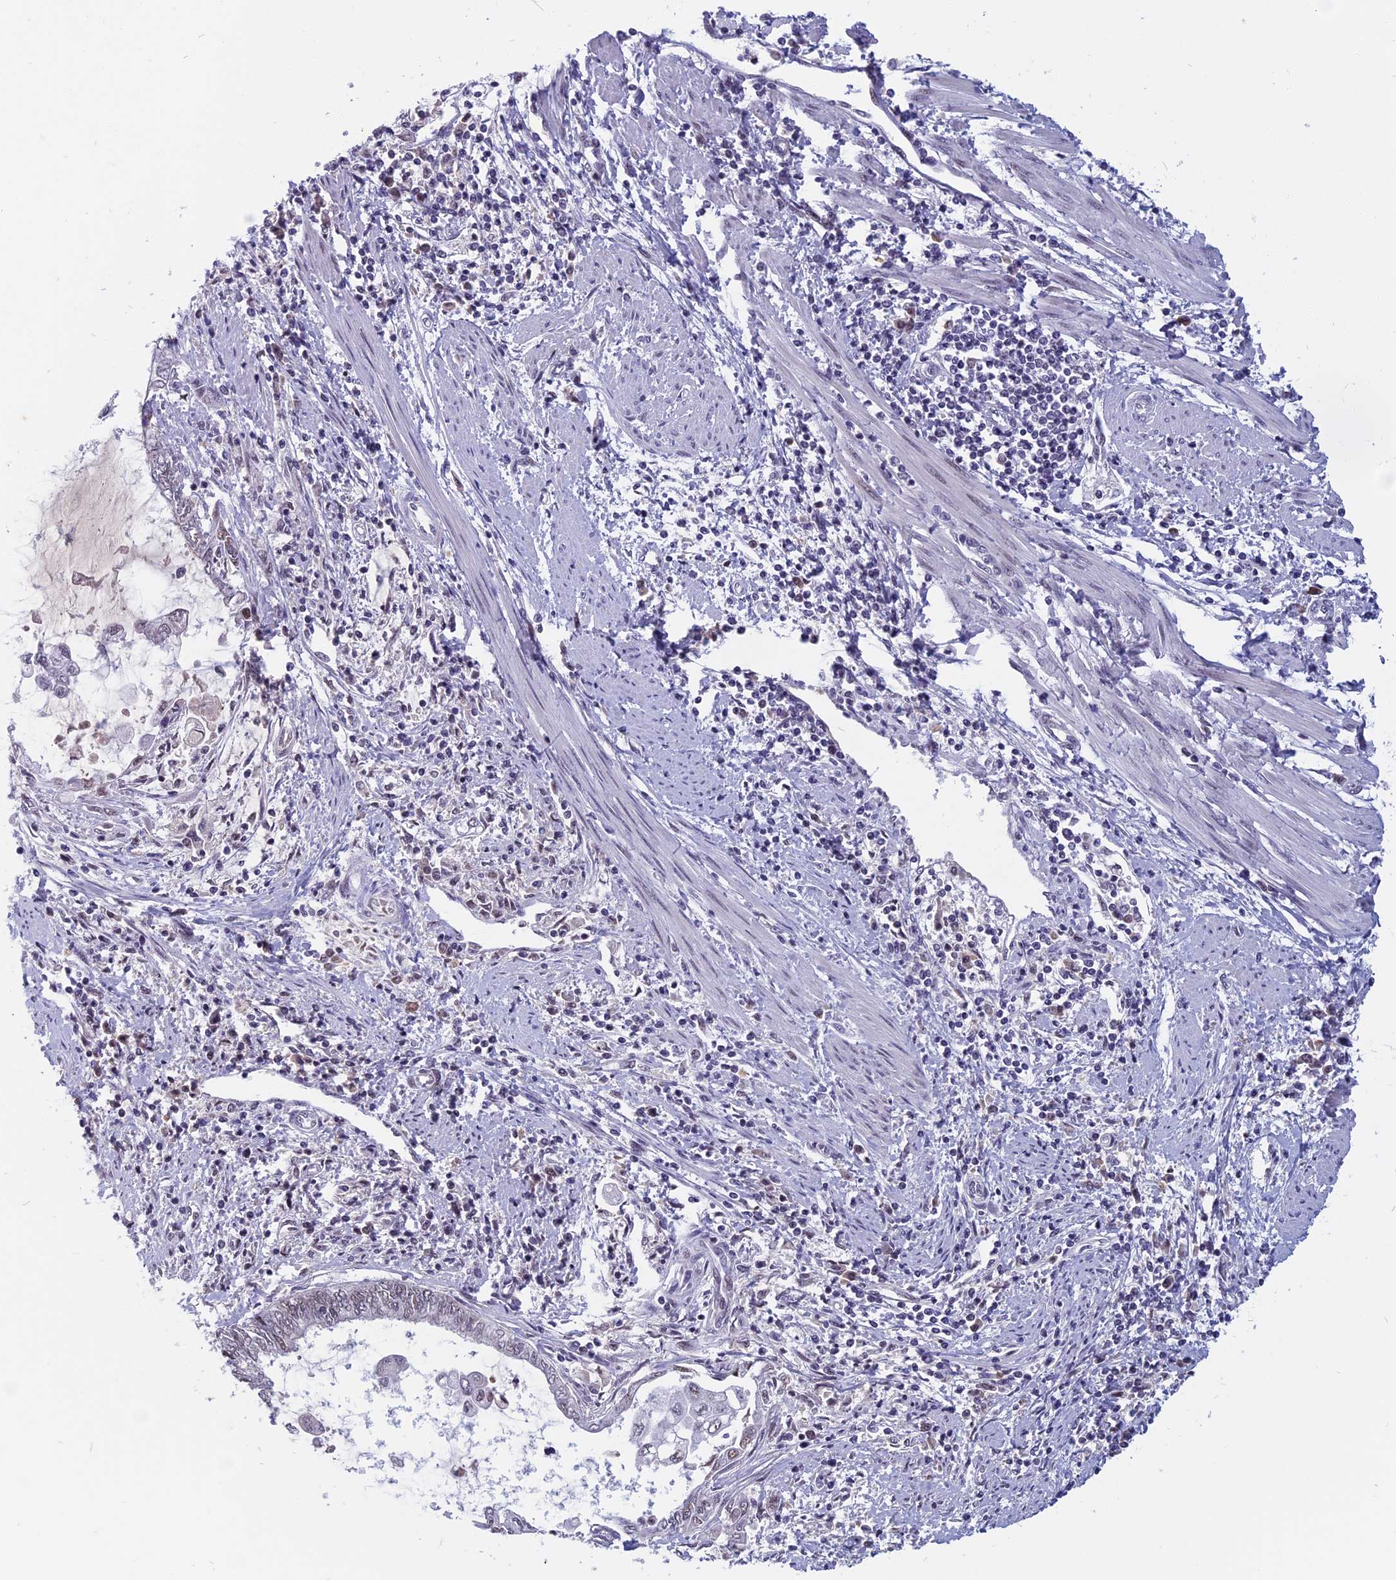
{"staining": {"intensity": "weak", "quantity": "25%-75%", "location": "nuclear"}, "tissue": "endometrial cancer", "cell_type": "Tumor cells", "image_type": "cancer", "snomed": [{"axis": "morphology", "description": "Adenocarcinoma, NOS"}, {"axis": "topography", "description": "Uterus"}, {"axis": "topography", "description": "Endometrium"}], "caption": "The histopathology image displays immunohistochemical staining of endometrial cancer. There is weak nuclear expression is seen in about 25%-75% of tumor cells.", "gene": "CDC7", "patient": {"sex": "female", "age": 70}}